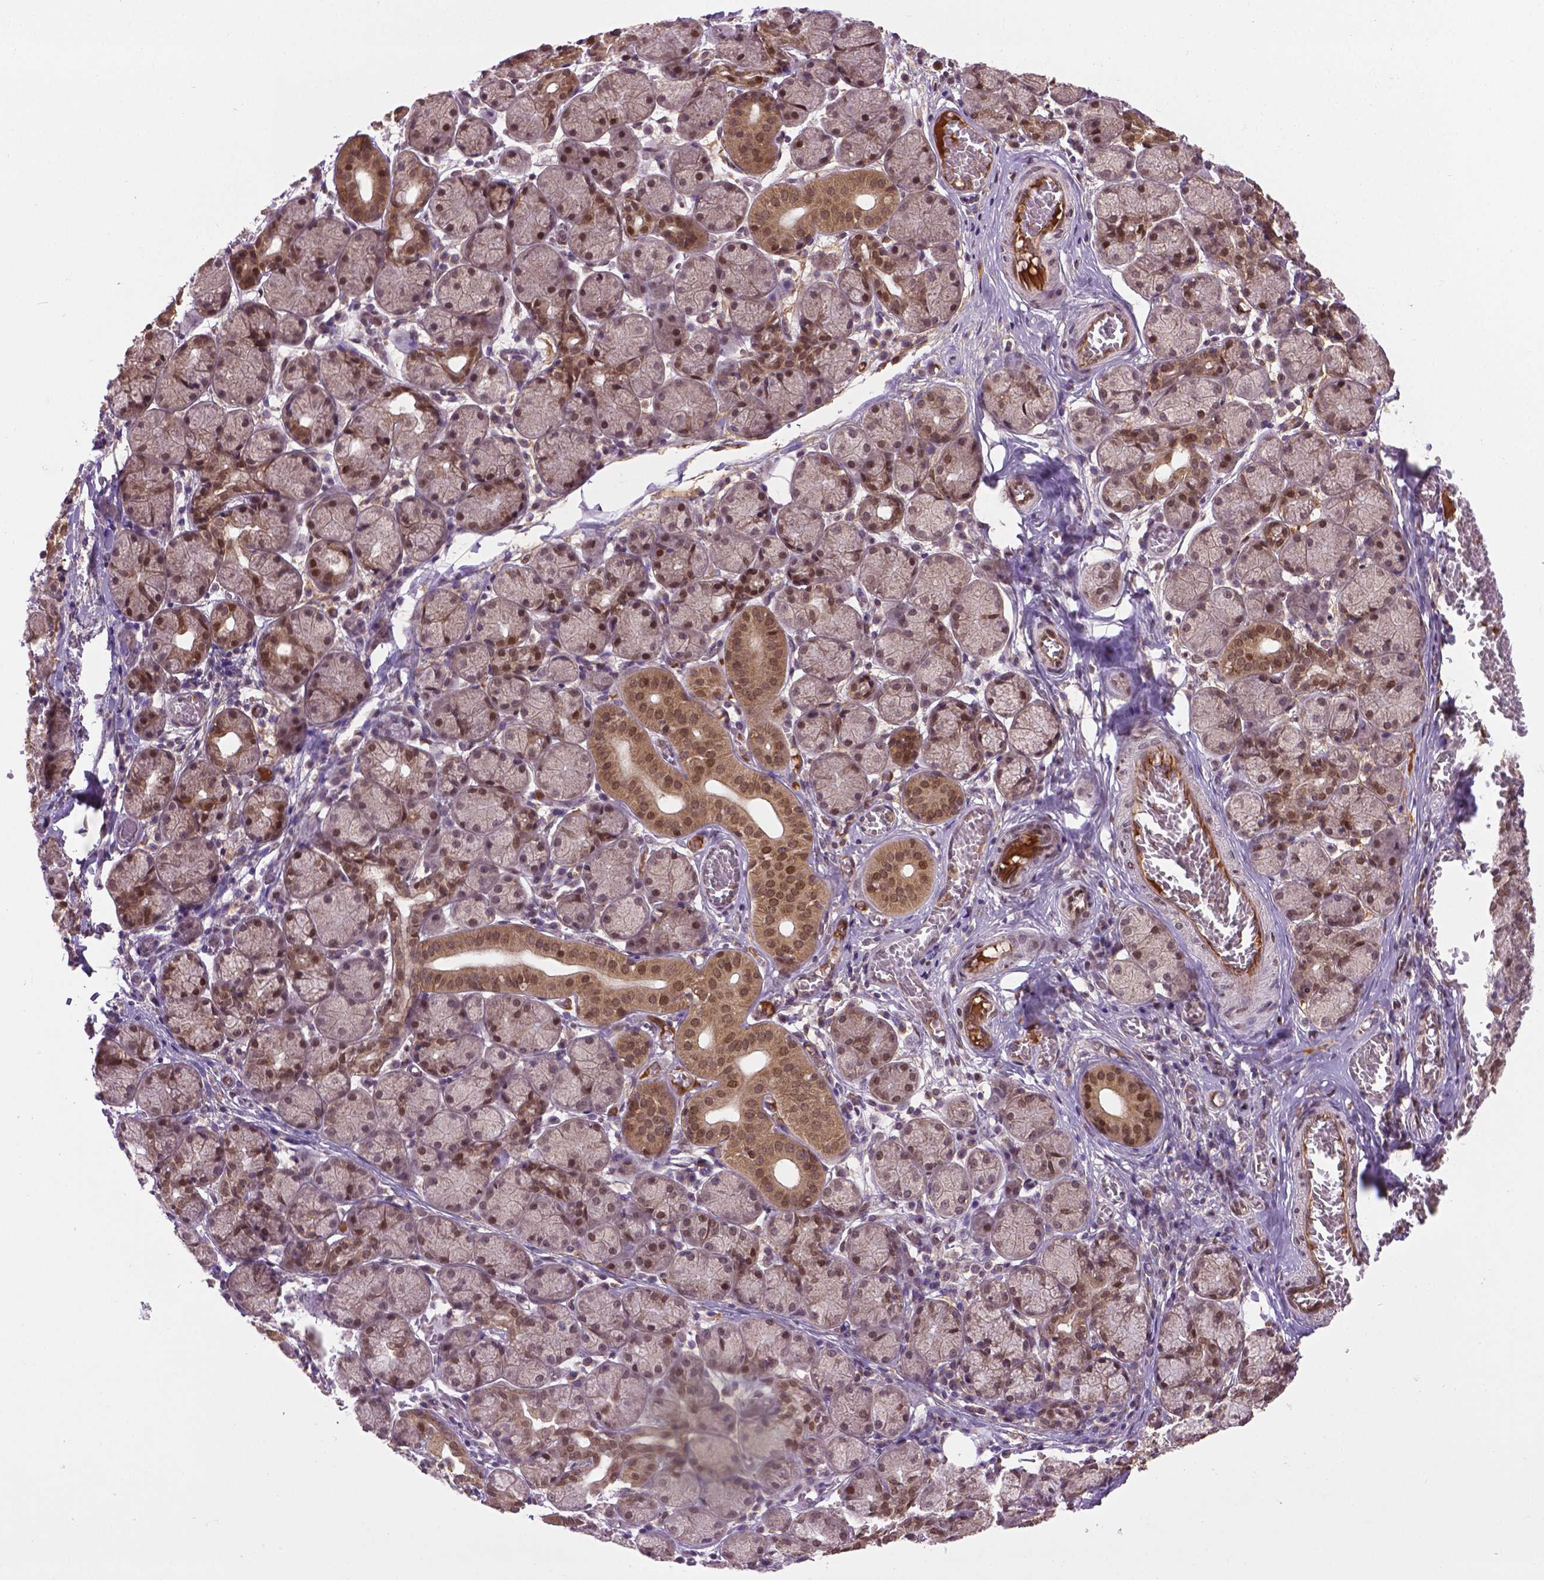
{"staining": {"intensity": "weak", "quantity": ">75%", "location": "nuclear"}, "tissue": "salivary gland", "cell_type": "Glandular cells", "image_type": "normal", "snomed": [{"axis": "morphology", "description": "Normal tissue, NOS"}, {"axis": "topography", "description": "Salivary gland"}, {"axis": "topography", "description": "Peripheral nerve tissue"}], "caption": "Immunohistochemistry (DAB (3,3'-diaminobenzidine)) staining of unremarkable salivary gland demonstrates weak nuclear protein positivity in approximately >75% of glandular cells.", "gene": "ENSG00000289700", "patient": {"sex": "female", "age": 24}}